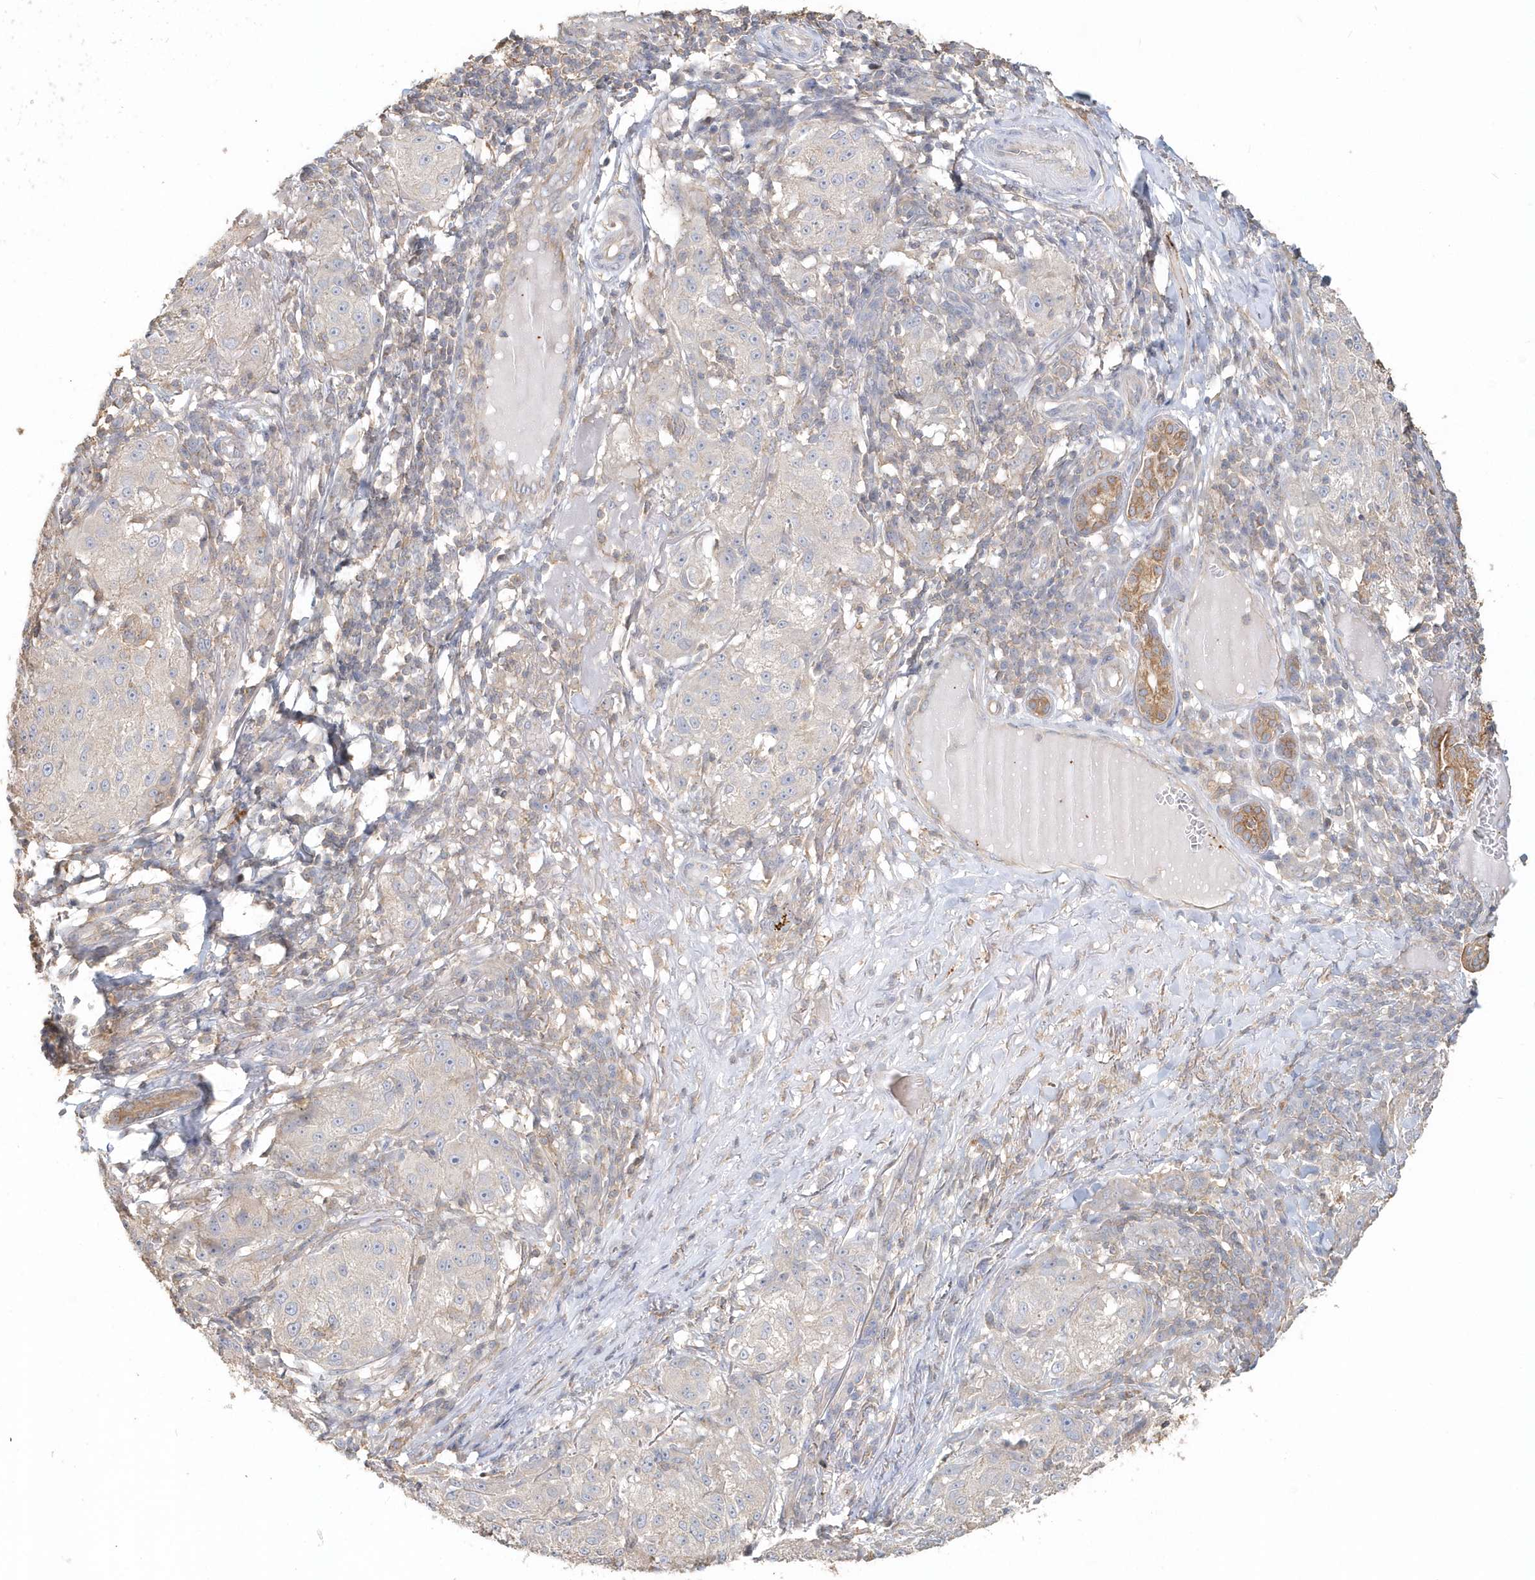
{"staining": {"intensity": "negative", "quantity": "none", "location": "none"}, "tissue": "melanoma", "cell_type": "Tumor cells", "image_type": "cancer", "snomed": [{"axis": "morphology", "description": "Necrosis, NOS"}, {"axis": "morphology", "description": "Malignant melanoma, NOS"}, {"axis": "topography", "description": "Skin"}], "caption": "An image of human malignant melanoma is negative for staining in tumor cells. Nuclei are stained in blue.", "gene": "MMRN1", "patient": {"sex": "female", "age": 87}}